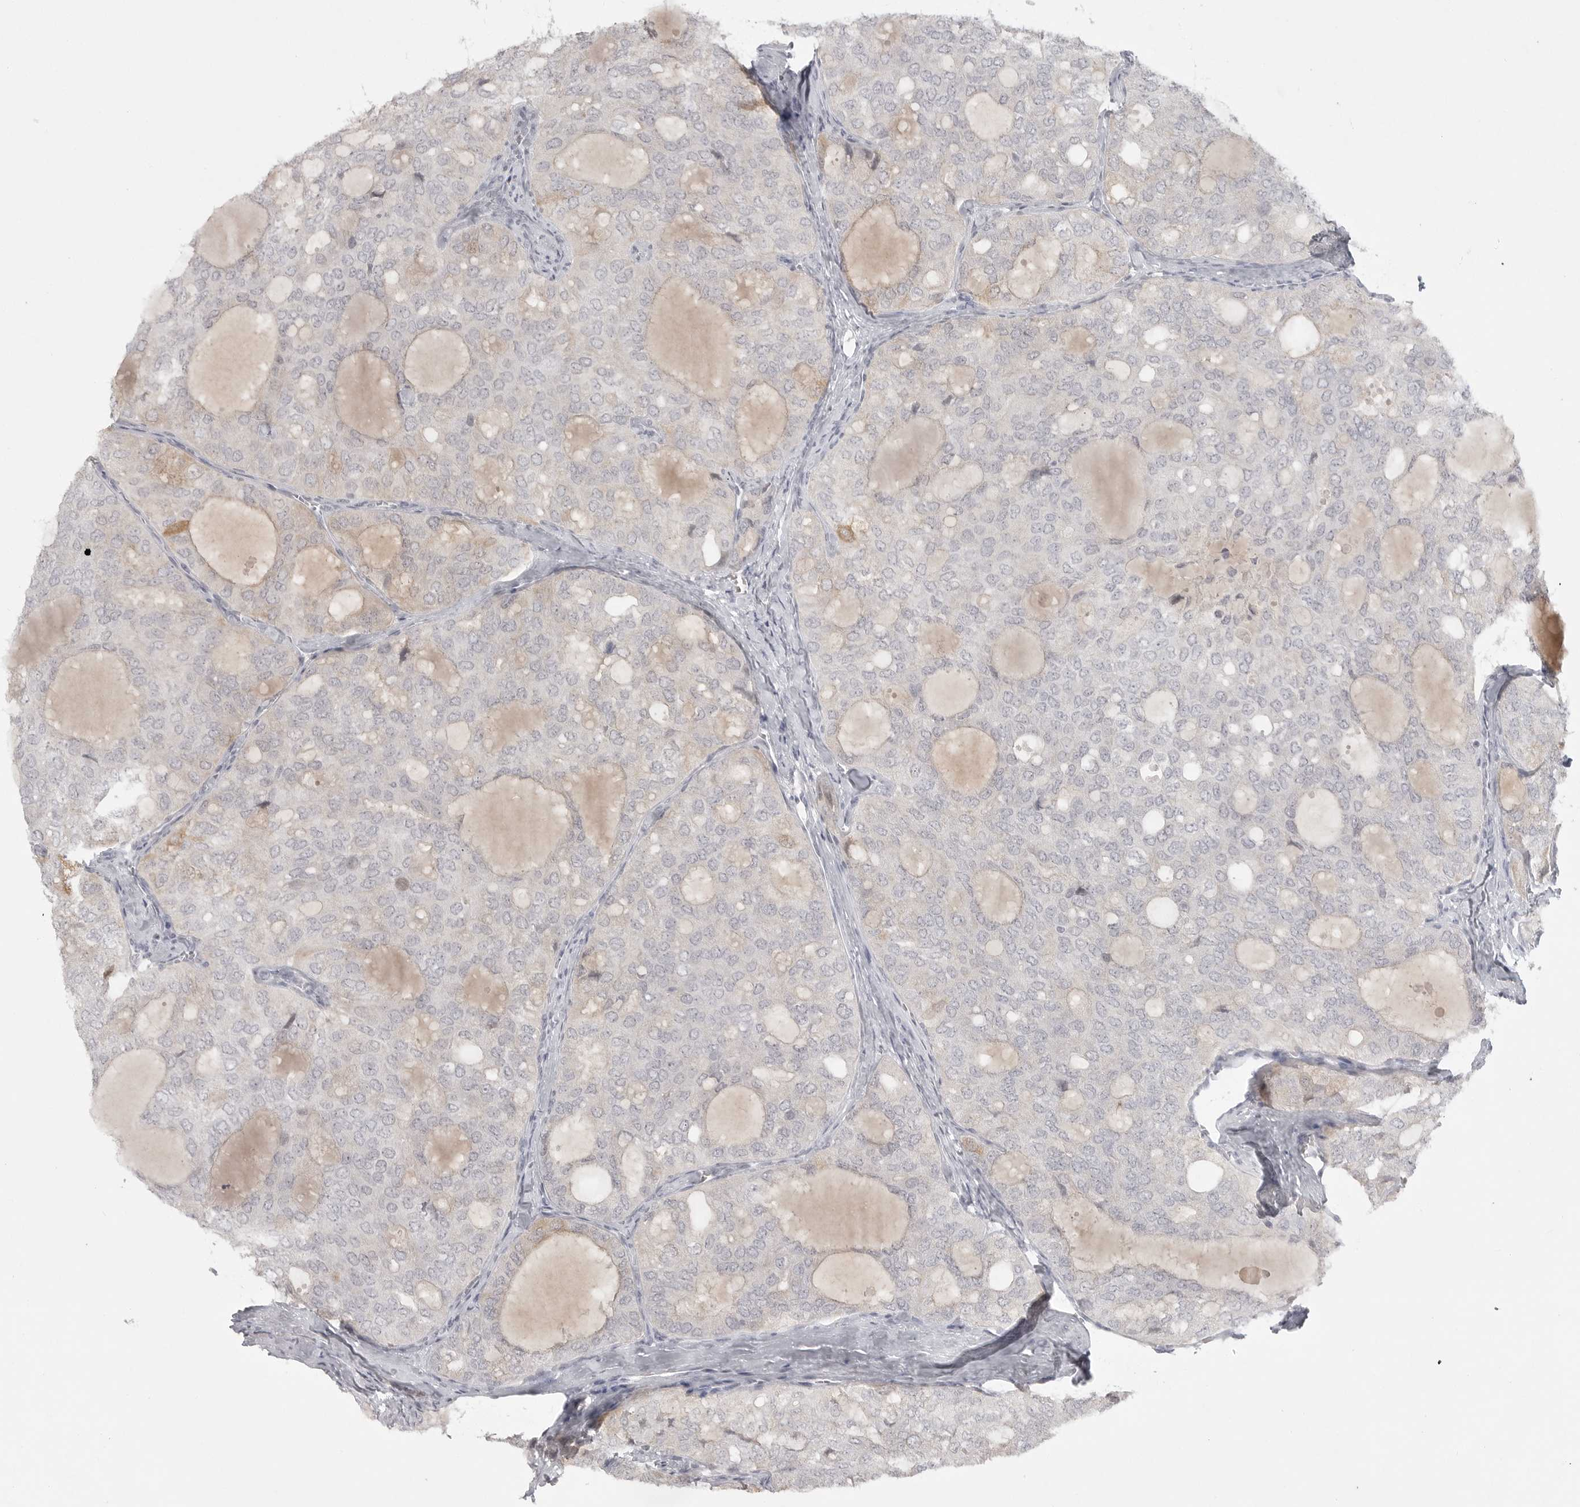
{"staining": {"intensity": "weak", "quantity": "<25%", "location": "cytoplasmic/membranous"}, "tissue": "thyroid cancer", "cell_type": "Tumor cells", "image_type": "cancer", "snomed": [{"axis": "morphology", "description": "Follicular adenoma carcinoma, NOS"}, {"axis": "topography", "description": "Thyroid gland"}], "caption": "Immunohistochemistry (IHC) of human thyroid follicular adenoma carcinoma displays no expression in tumor cells.", "gene": "TCTN3", "patient": {"sex": "male", "age": 75}}